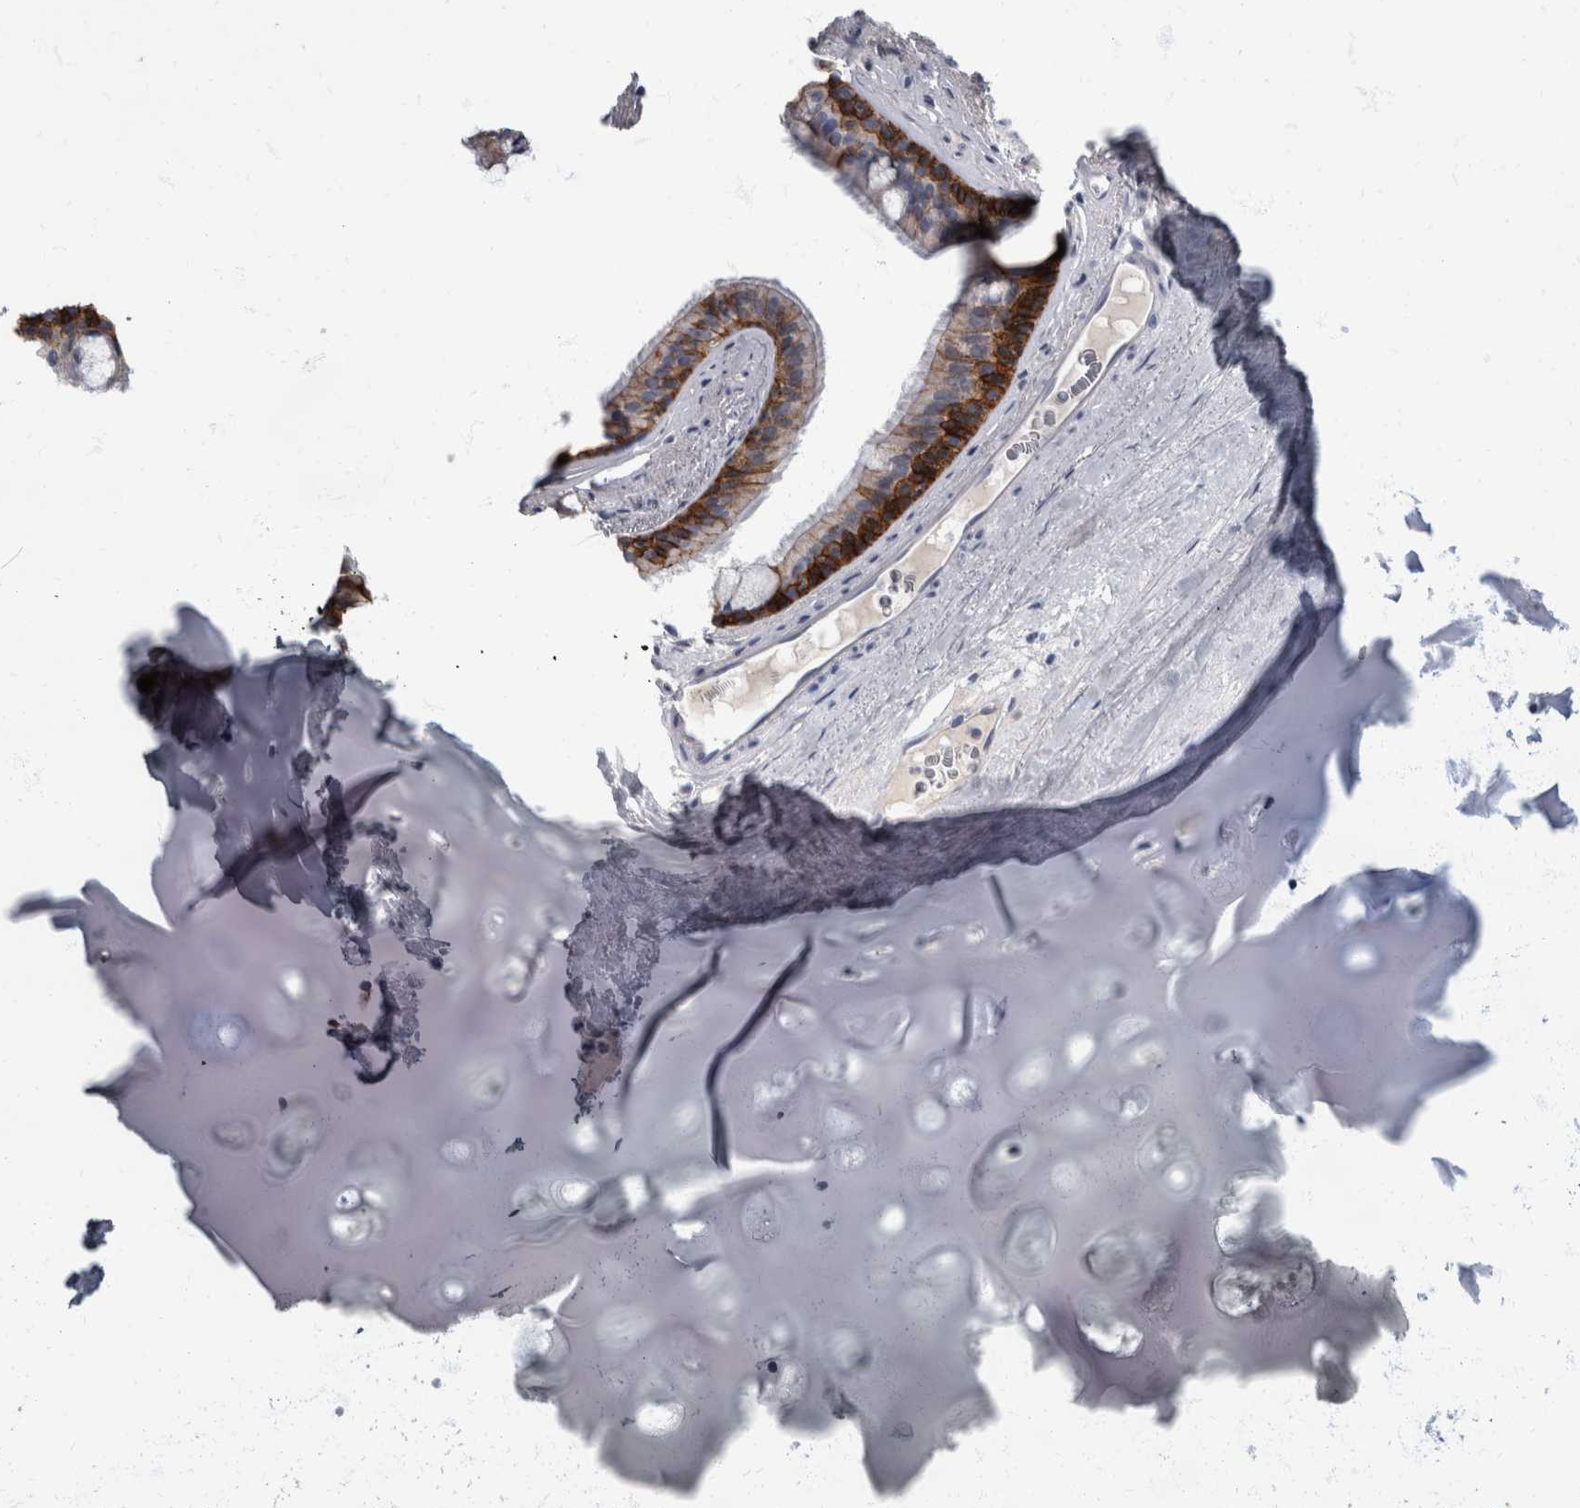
{"staining": {"intensity": "strong", "quantity": ">75%", "location": "cytoplasmic/membranous"}, "tissue": "bronchus", "cell_type": "Respiratory epithelial cells", "image_type": "normal", "snomed": [{"axis": "morphology", "description": "Normal tissue, NOS"}, {"axis": "topography", "description": "Cartilage tissue"}], "caption": "The image displays a brown stain indicating the presence of a protein in the cytoplasmic/membranous of respiratory epithelial cells in bronchus. (Stains: DAB in brown, nuclei in blue, Microscopy: brightfield microscopy at high magnification).", "gene": "DSG2", "patient": {"sex": "female", "age": 63}}